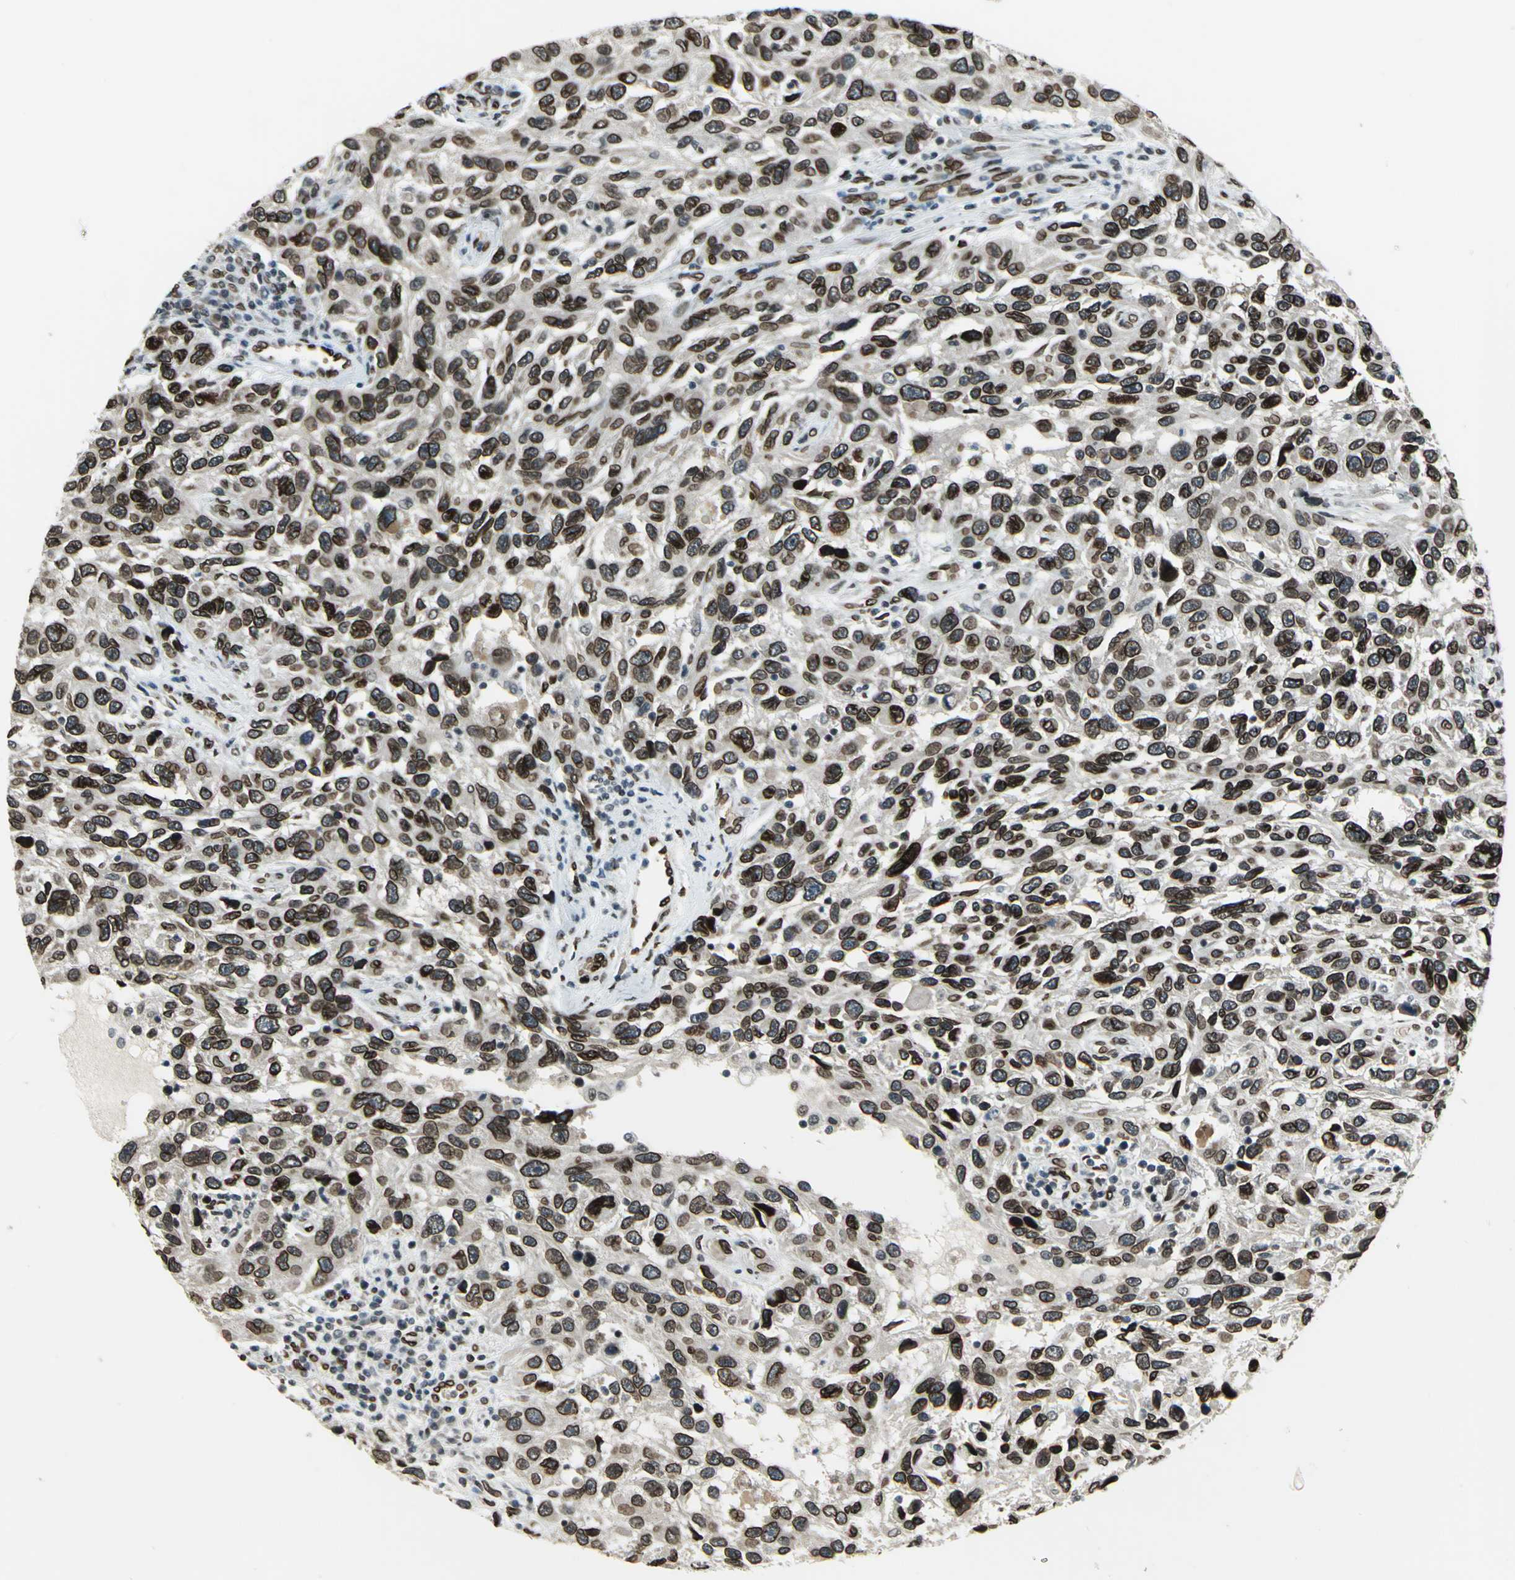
{"staining": {"intensity": "strong", "quantity": ">75%", "location": "cytoplasmic/membranous,nuclear"}, "tissue": "melanoma", "cell_type": "Tumor cells", "image_type": "cancer", "snomed": [{"axis": "morphology", "description": "Malignant melanoma, NOS"}, {"axis": "topography", "description": "Skin"}], "caption": "Immunohistochemical staining of human malignant melanoma exhibits high levels of strong cytoplasmic/membranous and nuclear positivity in about >75% of tumor cells.", "gene": "ISY1", "patient": {"sex": "male", "age": 53}}